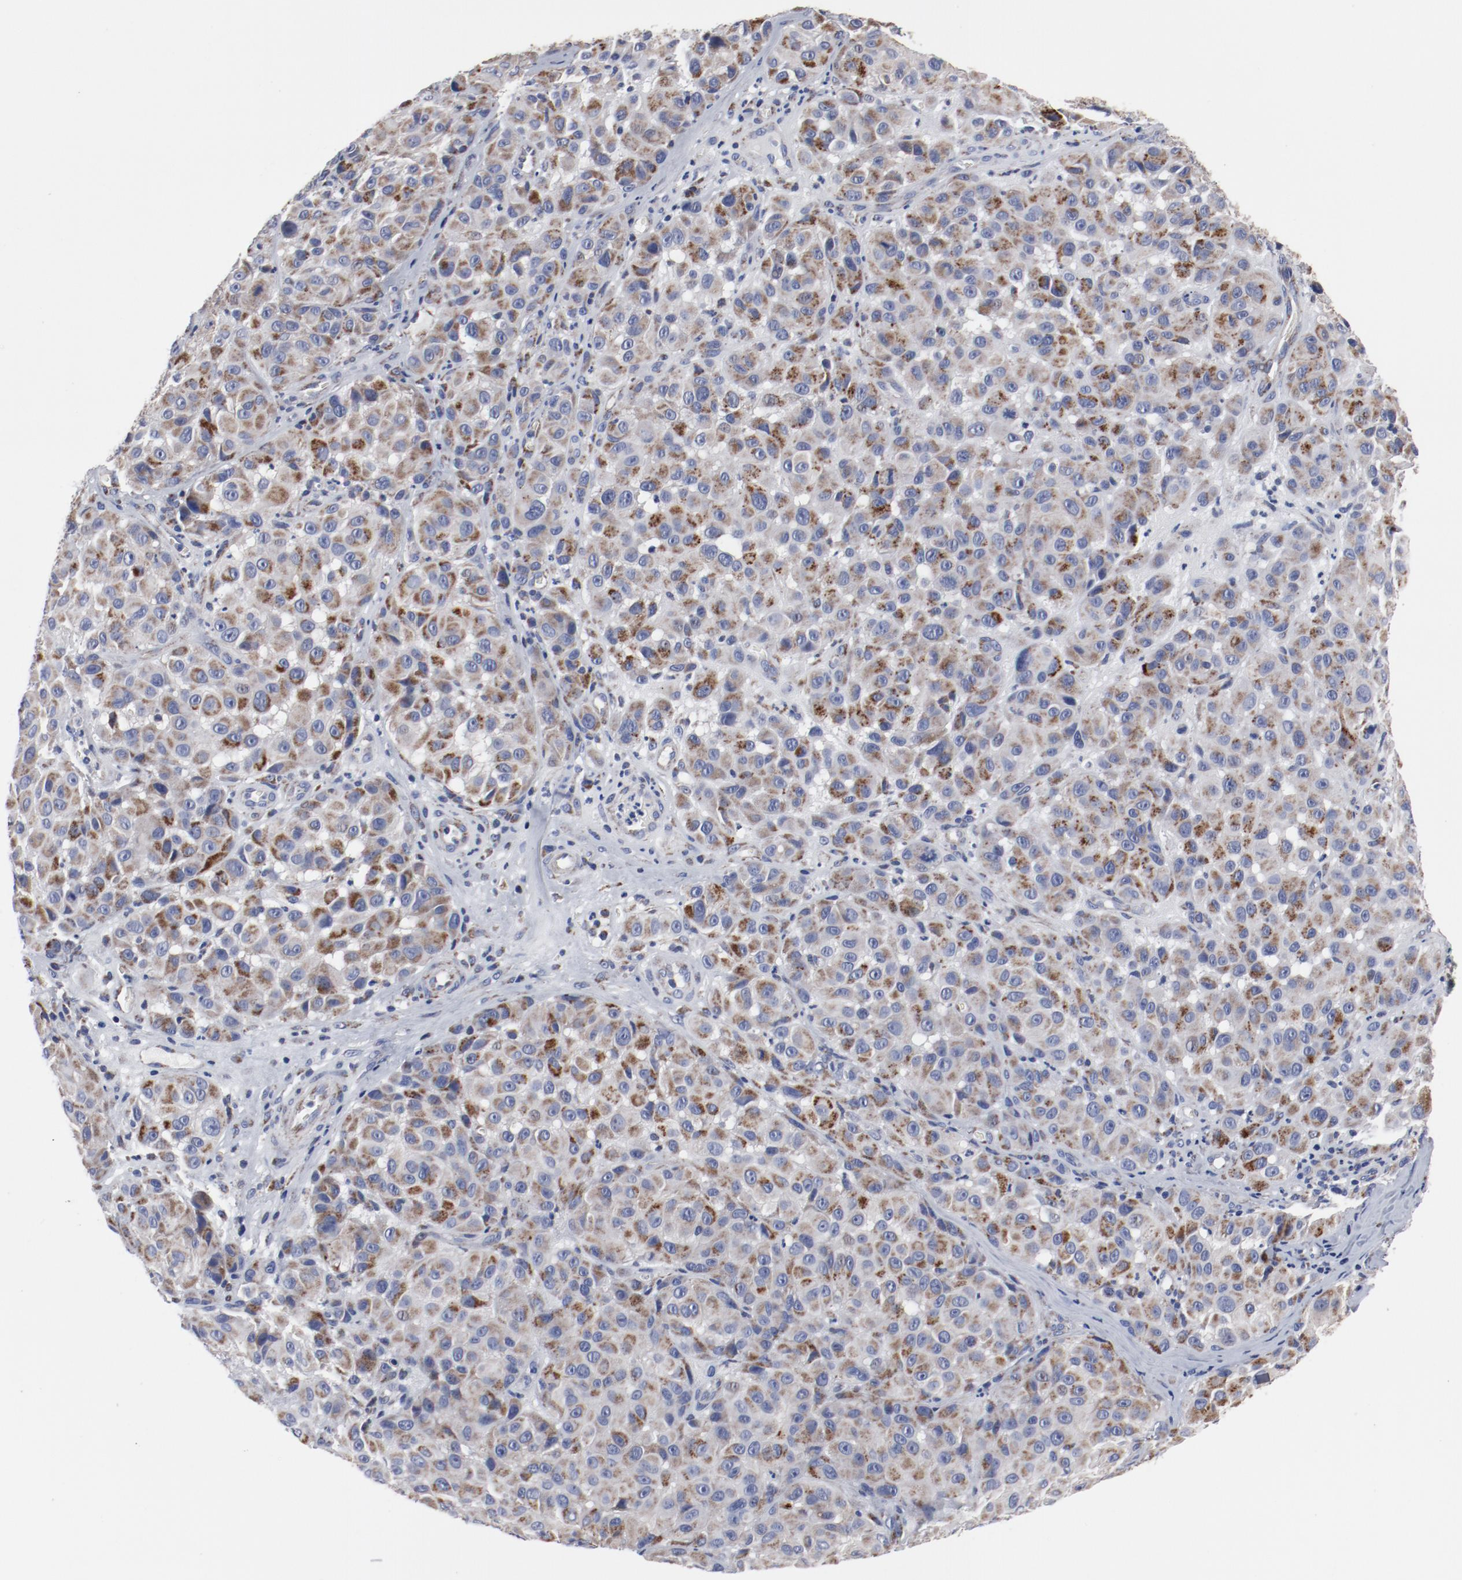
{"staining": {"intensity": "moderate", "quantity": ">75%", "location": "cytoplasmic/membranous"}, "tissue": "melanoma", "cell_type": "Tumor cells", "image_type": "cancer", "snomed": [{"axis": "morphology", "description": "Malignant melanoma, NOS"}, {"axis": "topography", "description": "Skin"}], "caption": "DAB immunohistochemical staining of human melanoma shows moderate cytoplasmic/membranous protein expression in about >75% of tumor cells.", "gene": "NDUFV2", "patient": {"sex": "female", "age": 21}}